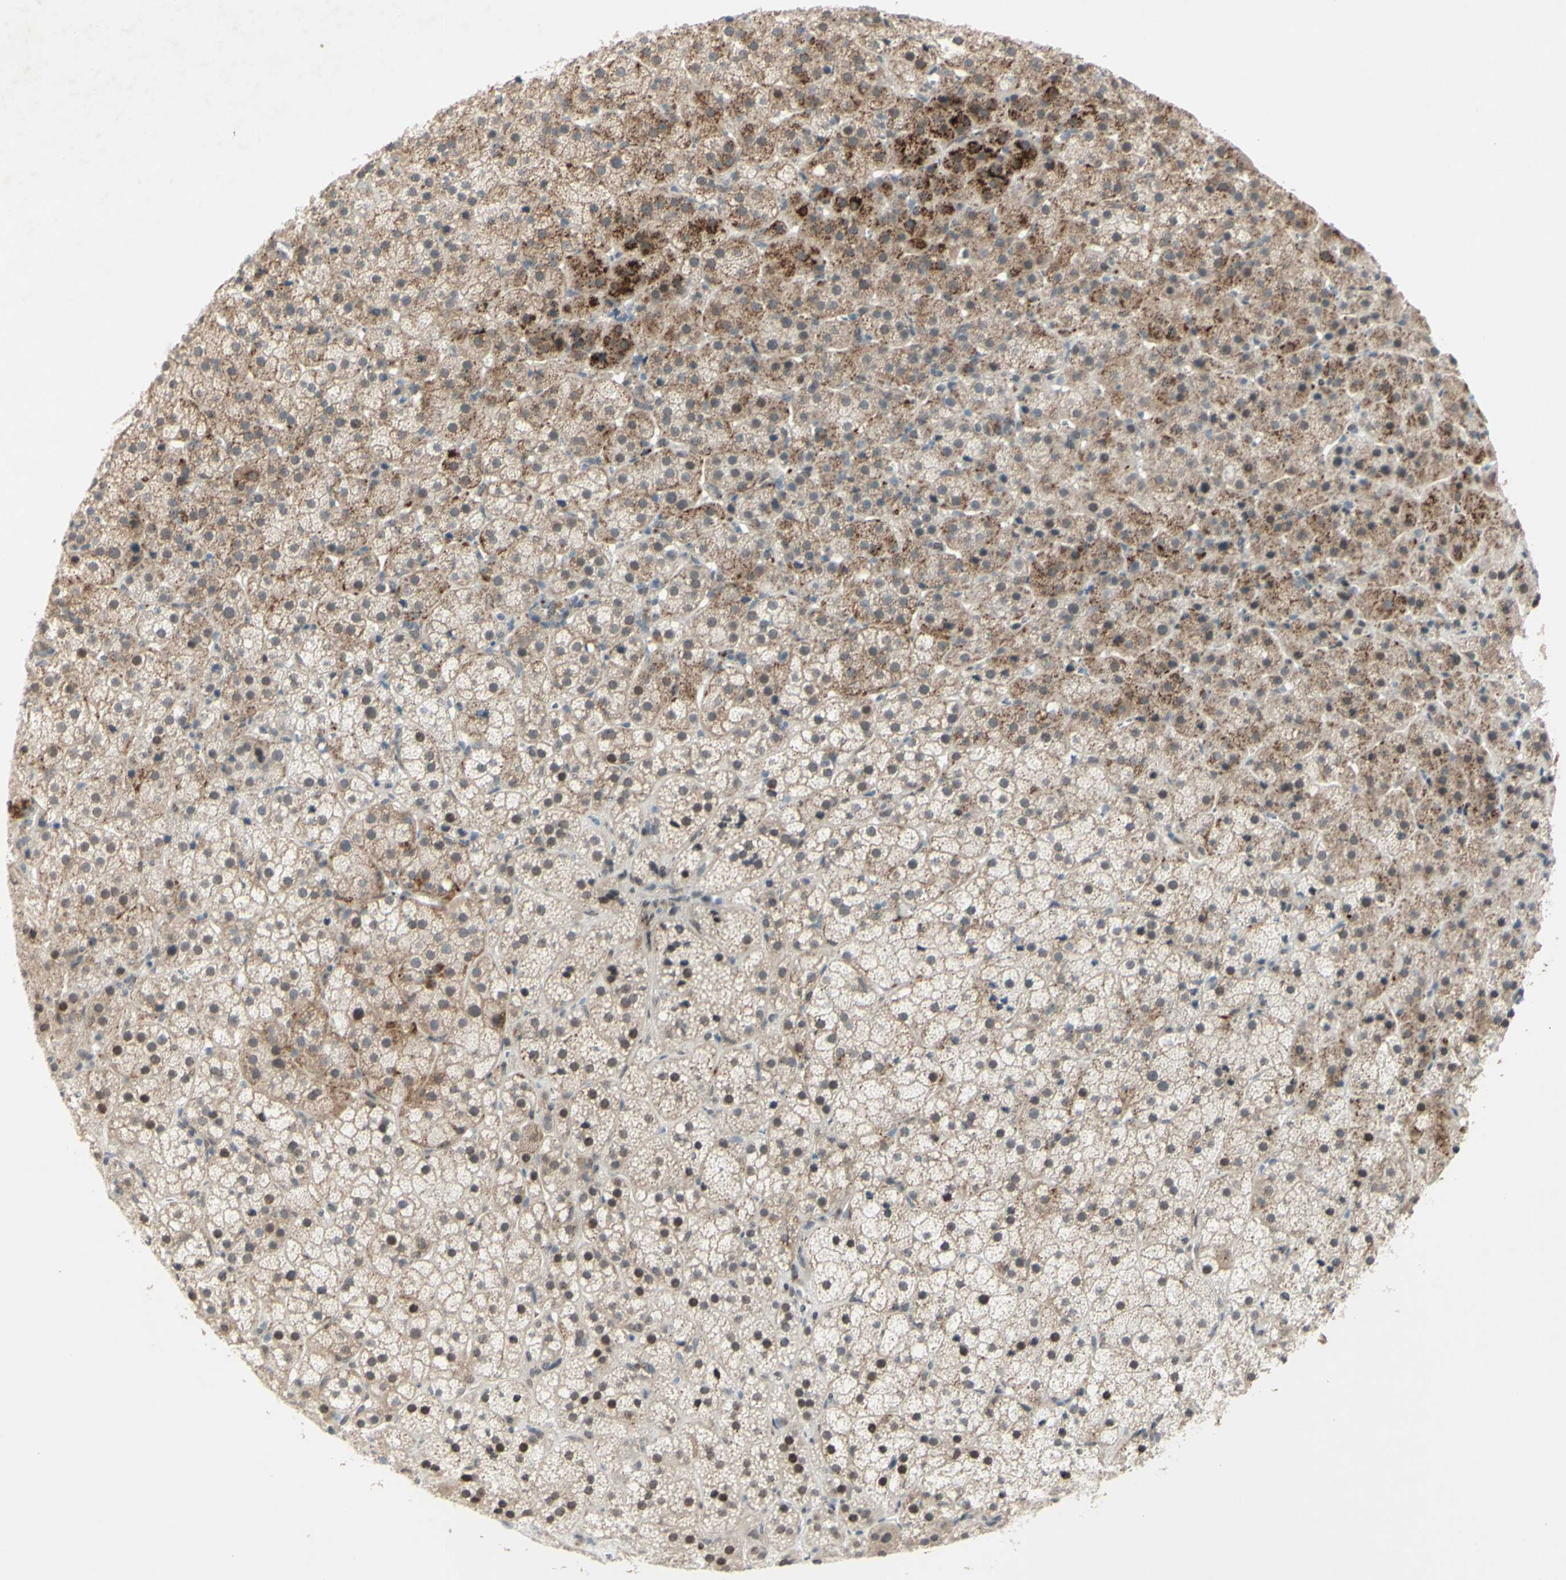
{"staining": {"intensity": "moderate", "quantity": ">75%", "location": "cytoplasmic/membranous"}, "tissue": "adrenal gland", "cell_type": "Glandular cells", "image_type": "normal", "snomed": [{"axis": "morphology", "description": "Normal tissue, NOS"}, {"axis": "topography", "description": "Adrenal gland"}], "caption": "Human adrenal gland stained for a protein (brown) displays moderate cytoplasmic/membranous positive staining in about >75% of glandular cells.", "gene": "FGFR2", "patient": {"sex": "female", "age": 57}}